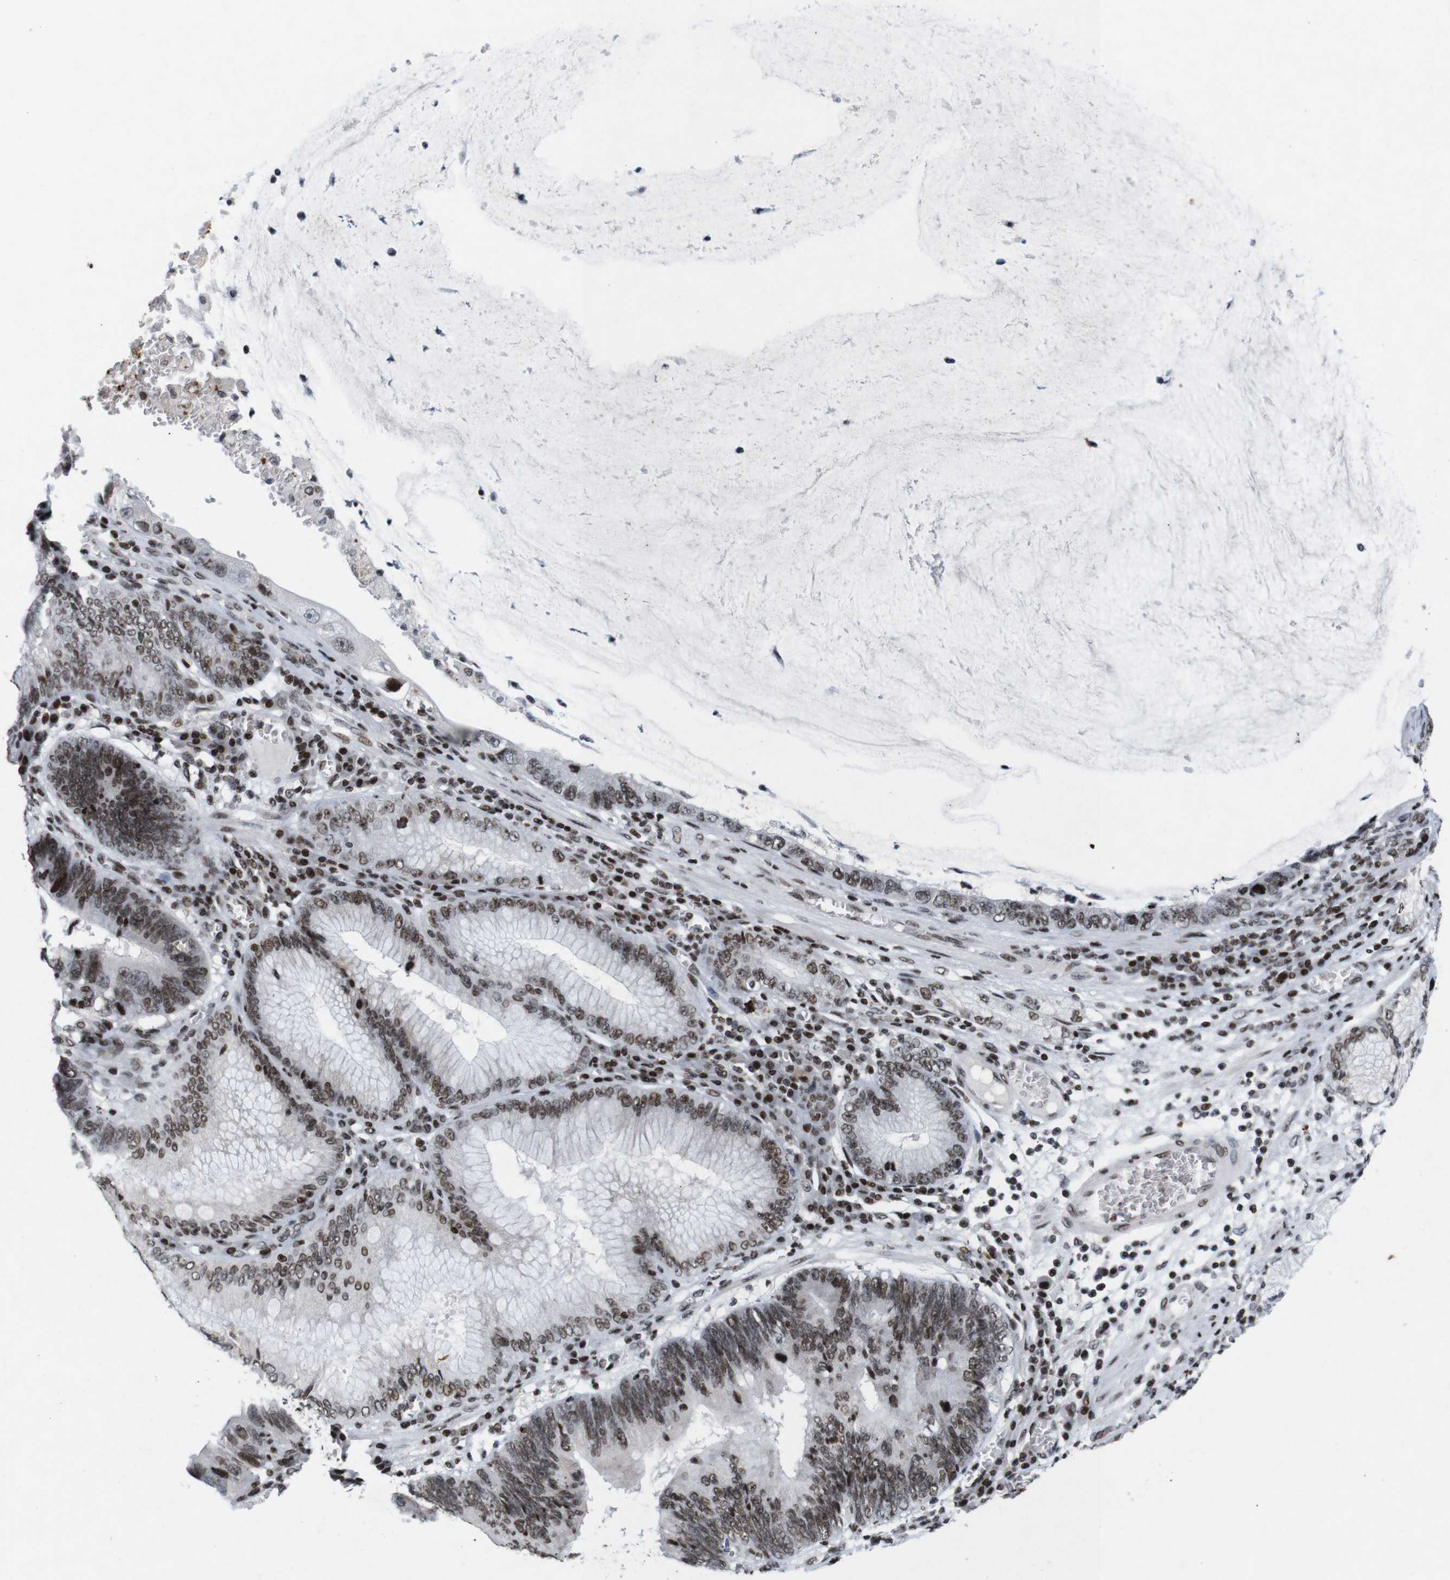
{"staining": {"intensity": "moderate", "quantity": ">75%", "location": "nuclear"}, "tissue": "stomach cancer", "cell_type": "Tumor cells", "image_type": "cancer", "snomed": [{"axis": "morphology", "description": "Adenocarcinoma, NOS"}, {"axis": "topography", "description": "Stomach"}], "caption": "DAB (3,3'-diaminobenzidine) immunohistochemical staining of adenocarcinoma (stomach) reveals moderate nuclear protein staining in approximately >75% of tumor cells.", "gene": "MAGEH1", "patient": {"sex": "male", "age": 59}}